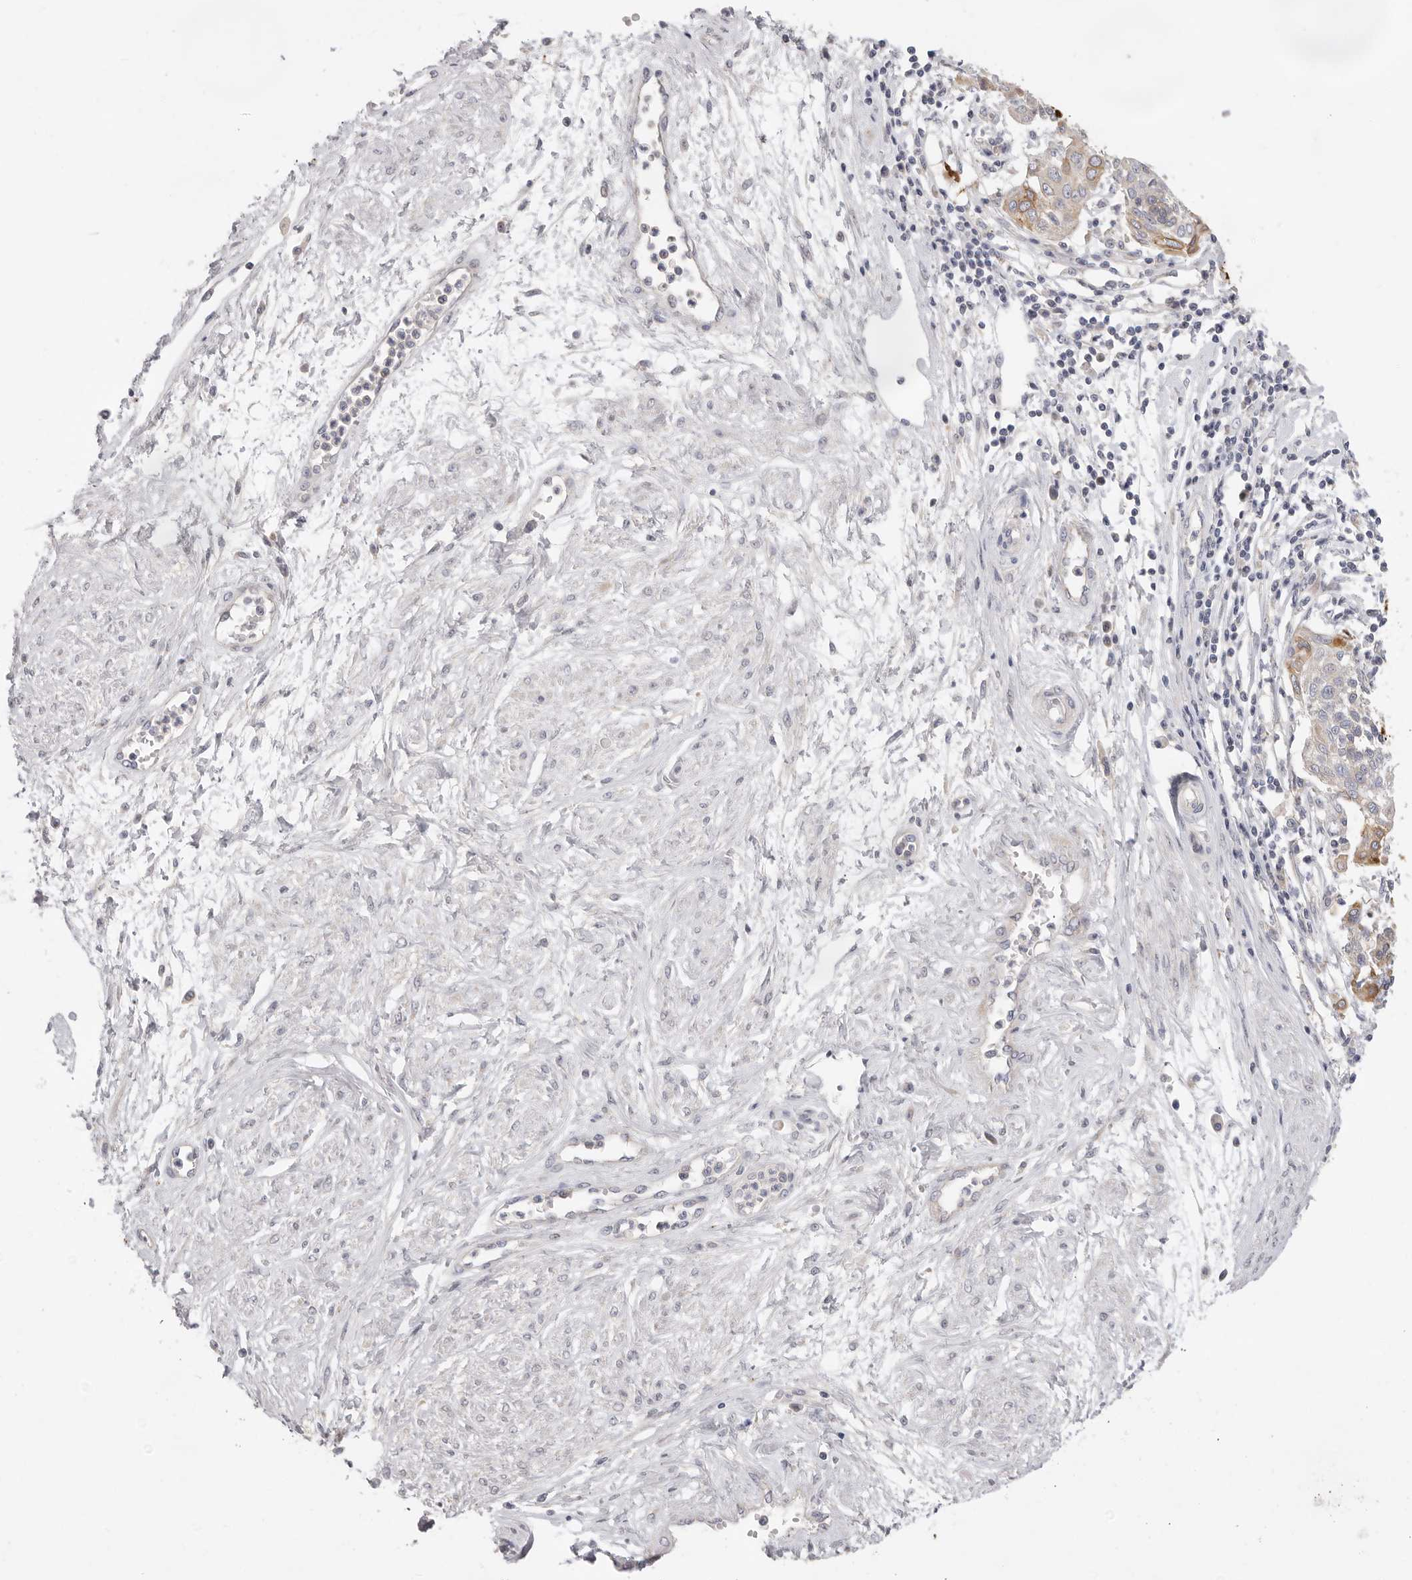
{"staining": {"intensity": "moderate", "quantity": "<25%", "location": "cytoplasmic/membranous"}, "tissue": "cervical cancer", "cell_type": "Tumor cells", "image_type": "cancer", "snomed": [{"axis": "morphology", "description": "Squamous cell carcinoma, NOS"}, {"axis": "topography", "description": "Cervix"}], "caption": "Brown immunohistochemical staining in cervical squamous cell carcinoma reveals moderate cytoplasmic/membranous expression in approximately <25% of tumor cells. Nuclei are stained in blue.", "gene": "USH1C", "patient": {"sex": "female", "age": 34}}